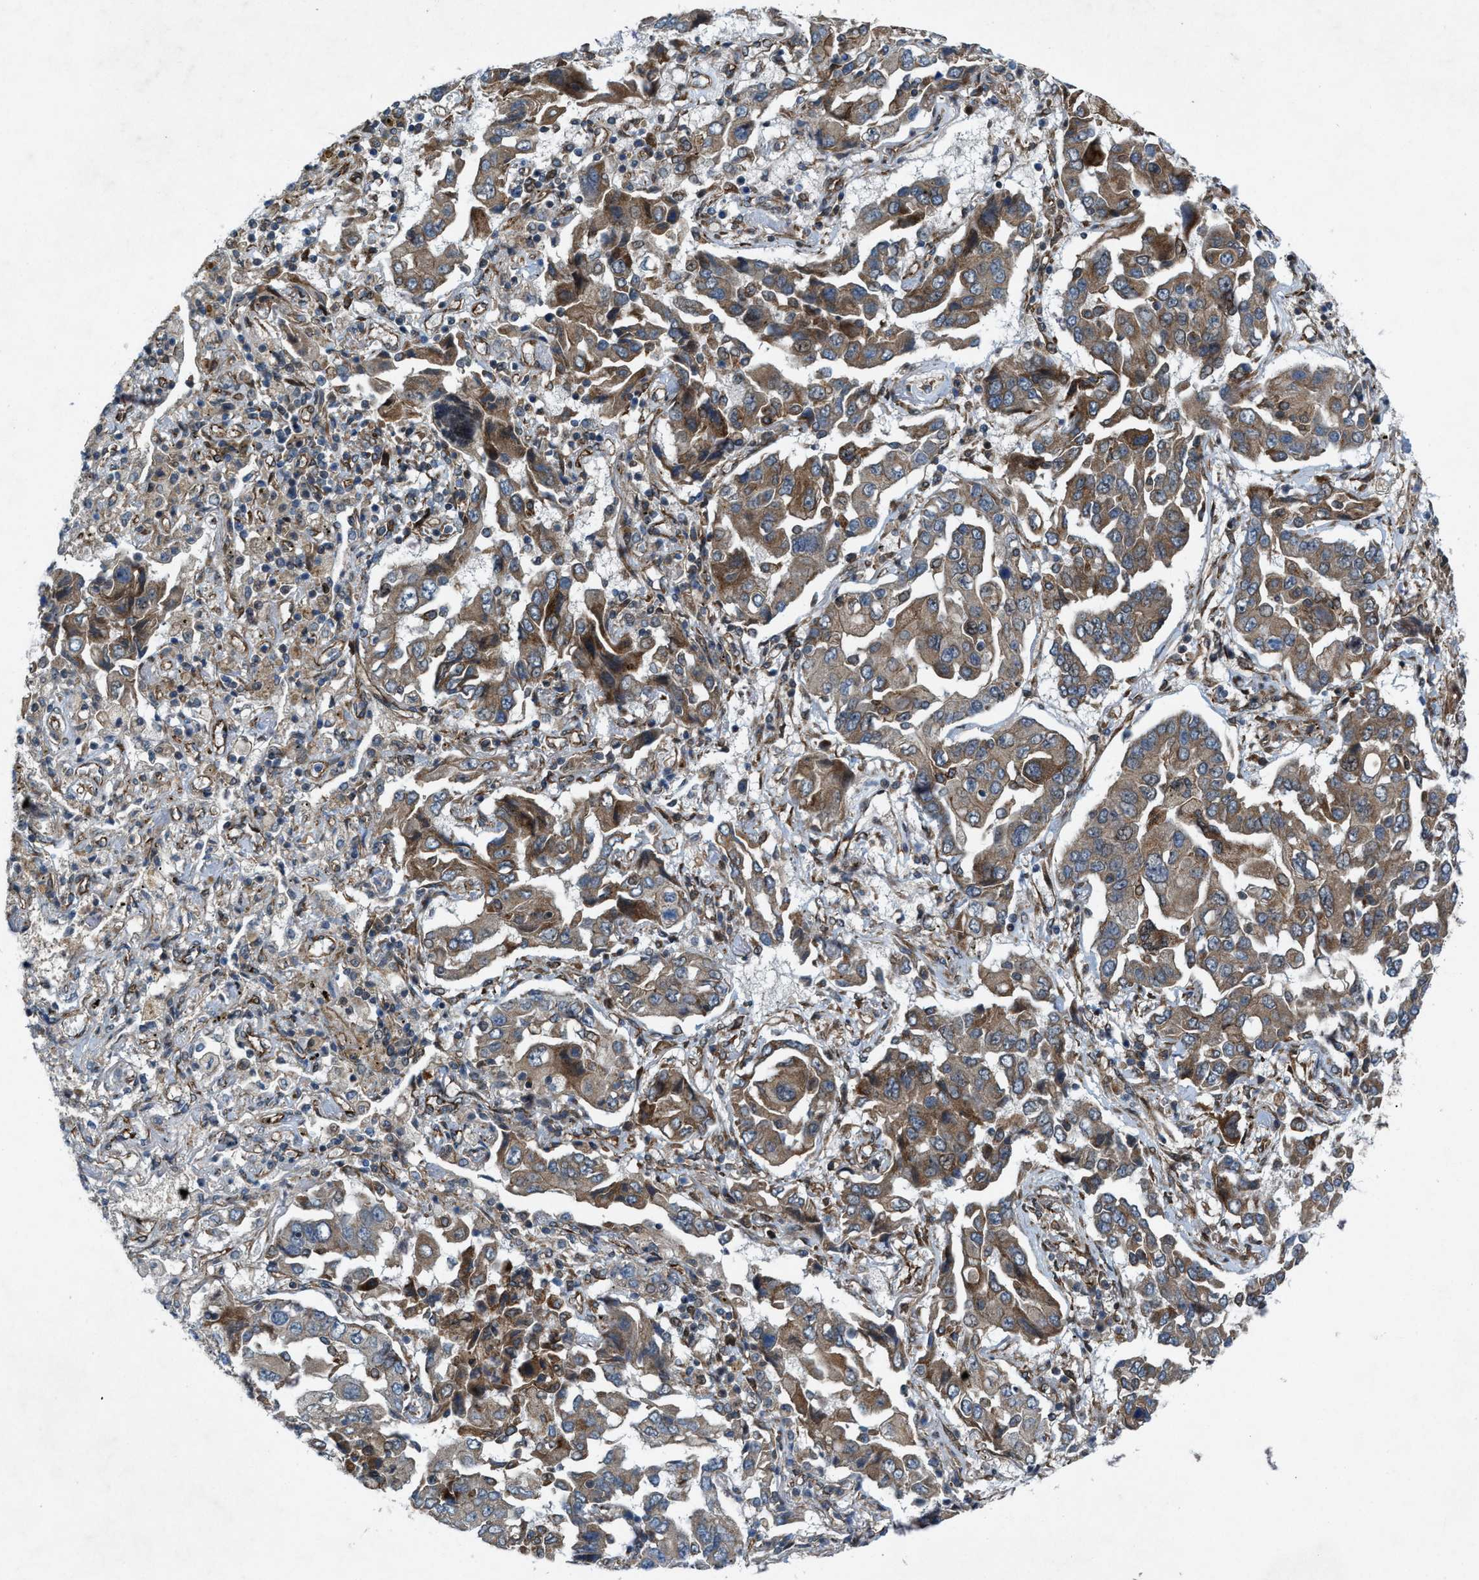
{"staining": {"intensity": "moderate", "quantity": ">75%", "location": "cytoplasmic/membranous"}, "tissue": "lung cancer", "cell_type": "Tumor cells", "image_type": "cancer", "snomed": [{"axis": "morphology", "description": "Adenocarcinoma, NOS"}, {"axis": "topography", "description": "Lung"}], "caption": "Lung cancer tissue demonstrates moderate cytoplasmic/membranous expression in approximately >75% of tumor cells, visualized by immunohistochemistry. (Stains: DAB (3,3'-diaminobenzidine) in brown, nuclei in blue, Microscopy: brightfield microscopy at high magnification).", "gene": "URGCP", "patient": {"sex": "female", "age": 65}}